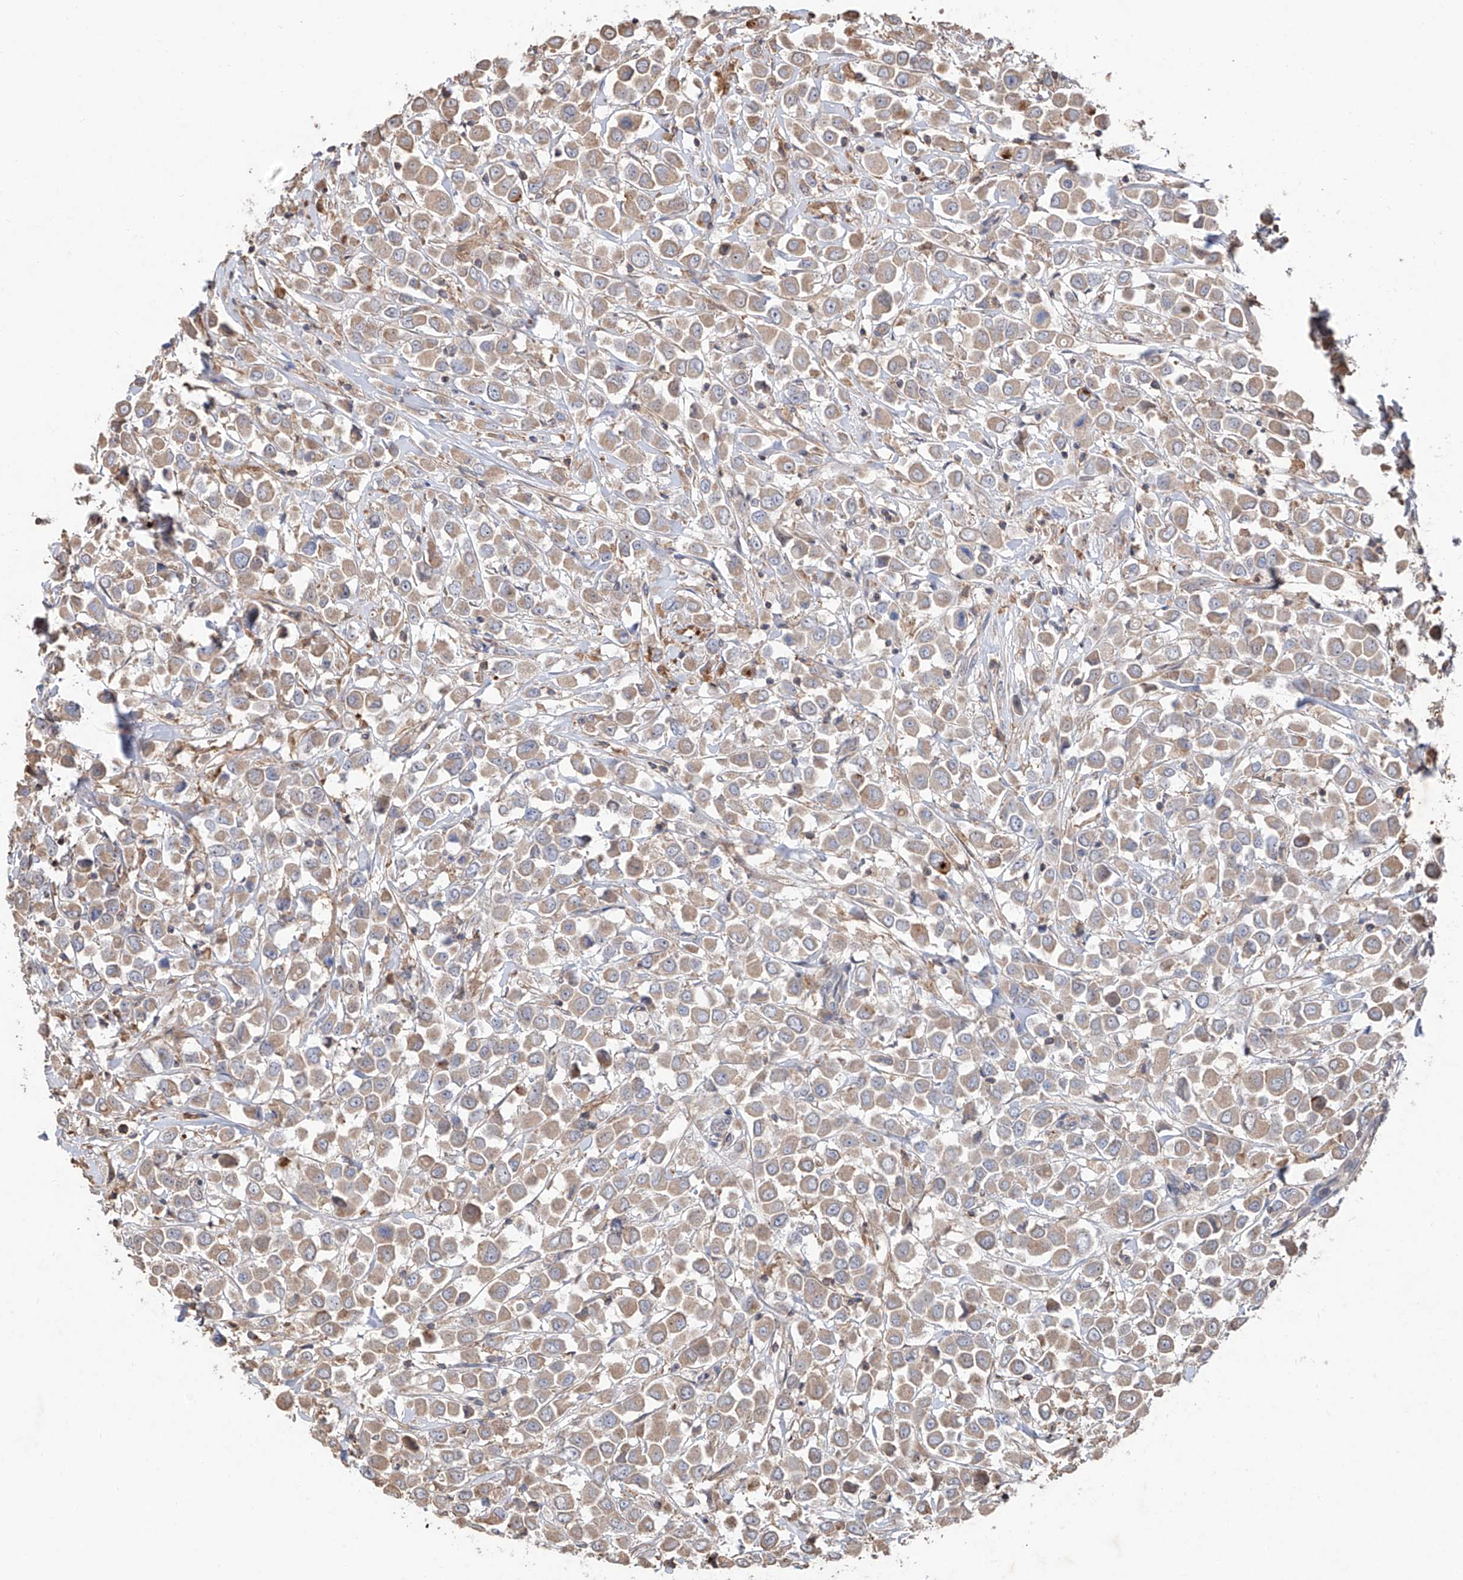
{"staining": {"intensity": "weak", "quantity": ">75%", "location": "cytoplasmic/membranous"}, "tissue": "breast cancer", "cell_type": "Tumor cells", "image_type": "cancer", "snomed": [{"axis": "morphology", "description": "Duct carcinoma"}, {"axis": "topography", "description": "Breast"}], "caption": "Immunohistochemistry of human breast cancer (infiltrating ductal carcinoma) demonstrates low levels of weak cytoplasmic/membranous positivity in about >75% of tumor cells.", "gene": "EDN1", "patient": {"sex": "female", "age": 61}}